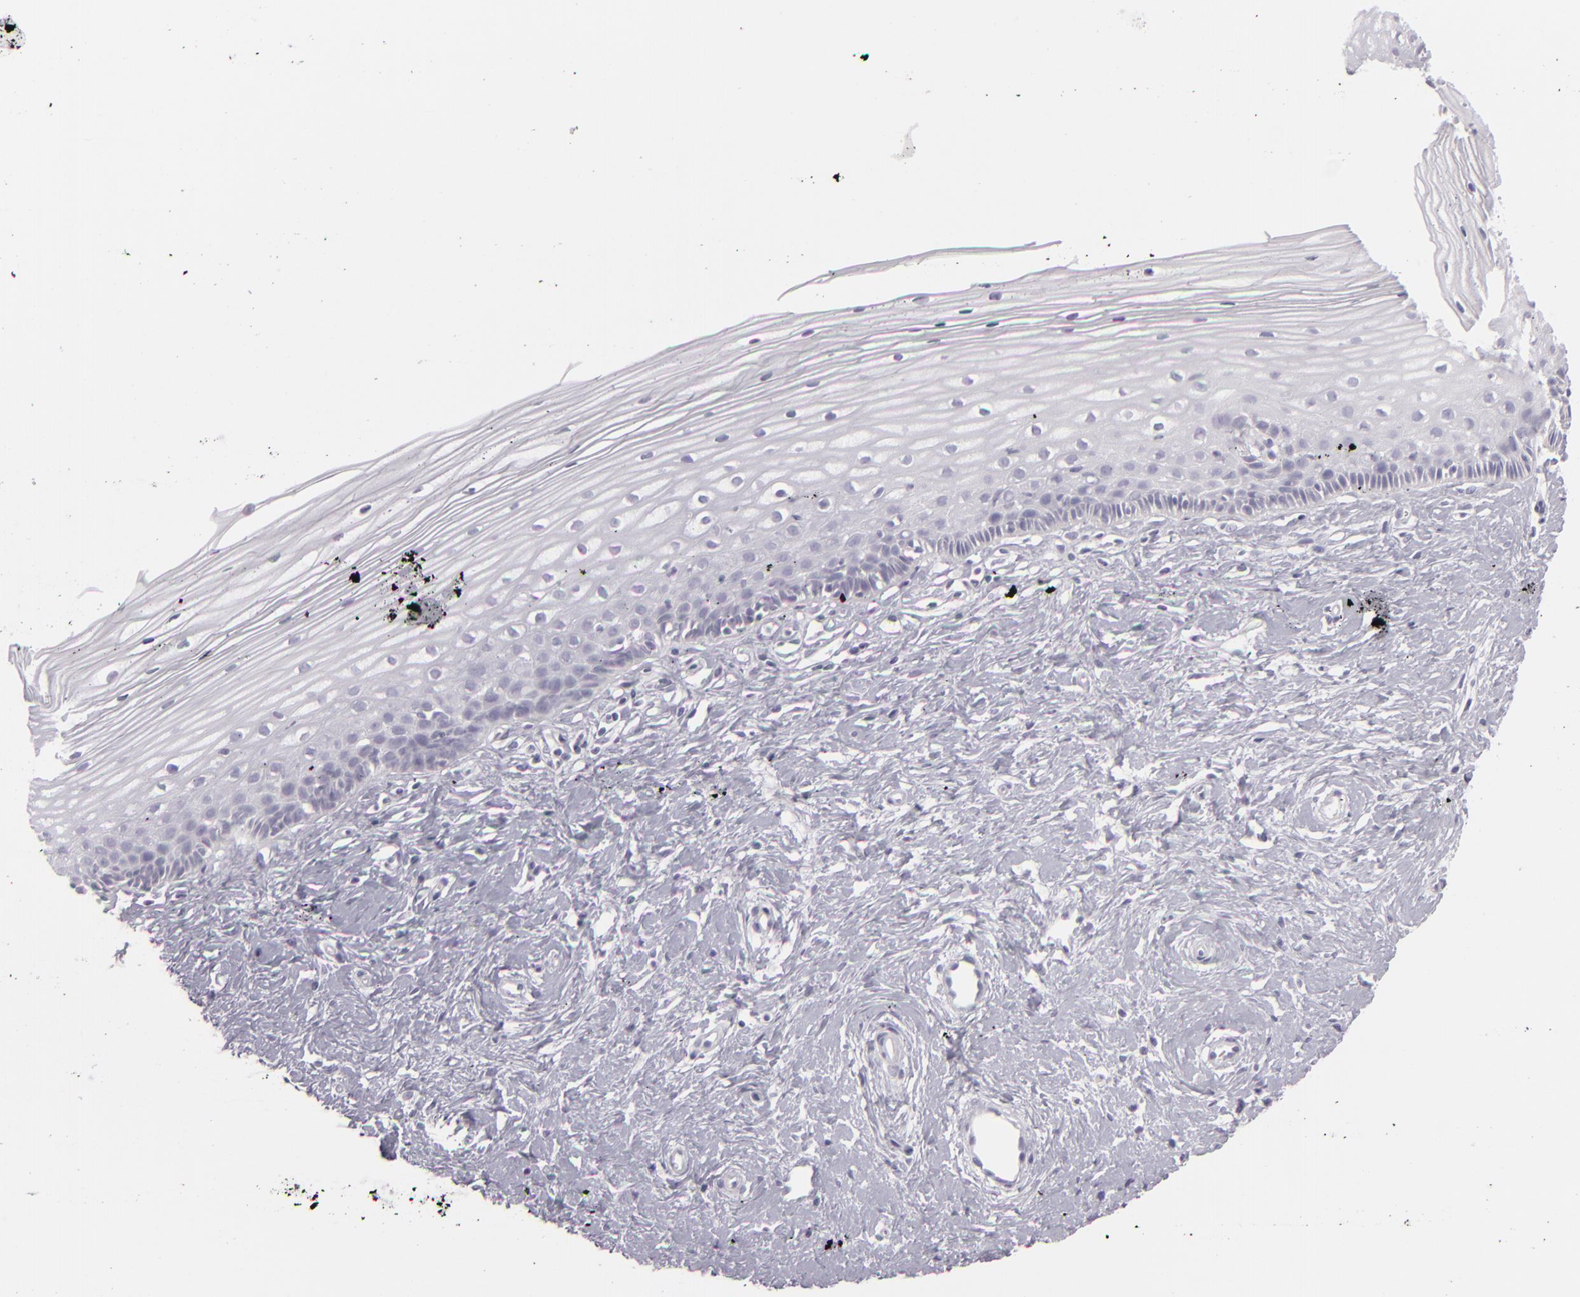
{"staining": {"intensity": "negative", "quantity": "none", "location": "none"}, "tissue": "cervix", "cell_type": "Glandular cells", "image_type": "normal", "snomed": [{"axis": "morphology", "description": "Normal tissue, NOS"}, {"axis": "topography", "description": "Cervix"}], "caption": "The IHC micrograph has no significant expression in glandular cells of cervix.", "gene": "CDX2", "patient": {"sex": "female", "age": 40}}